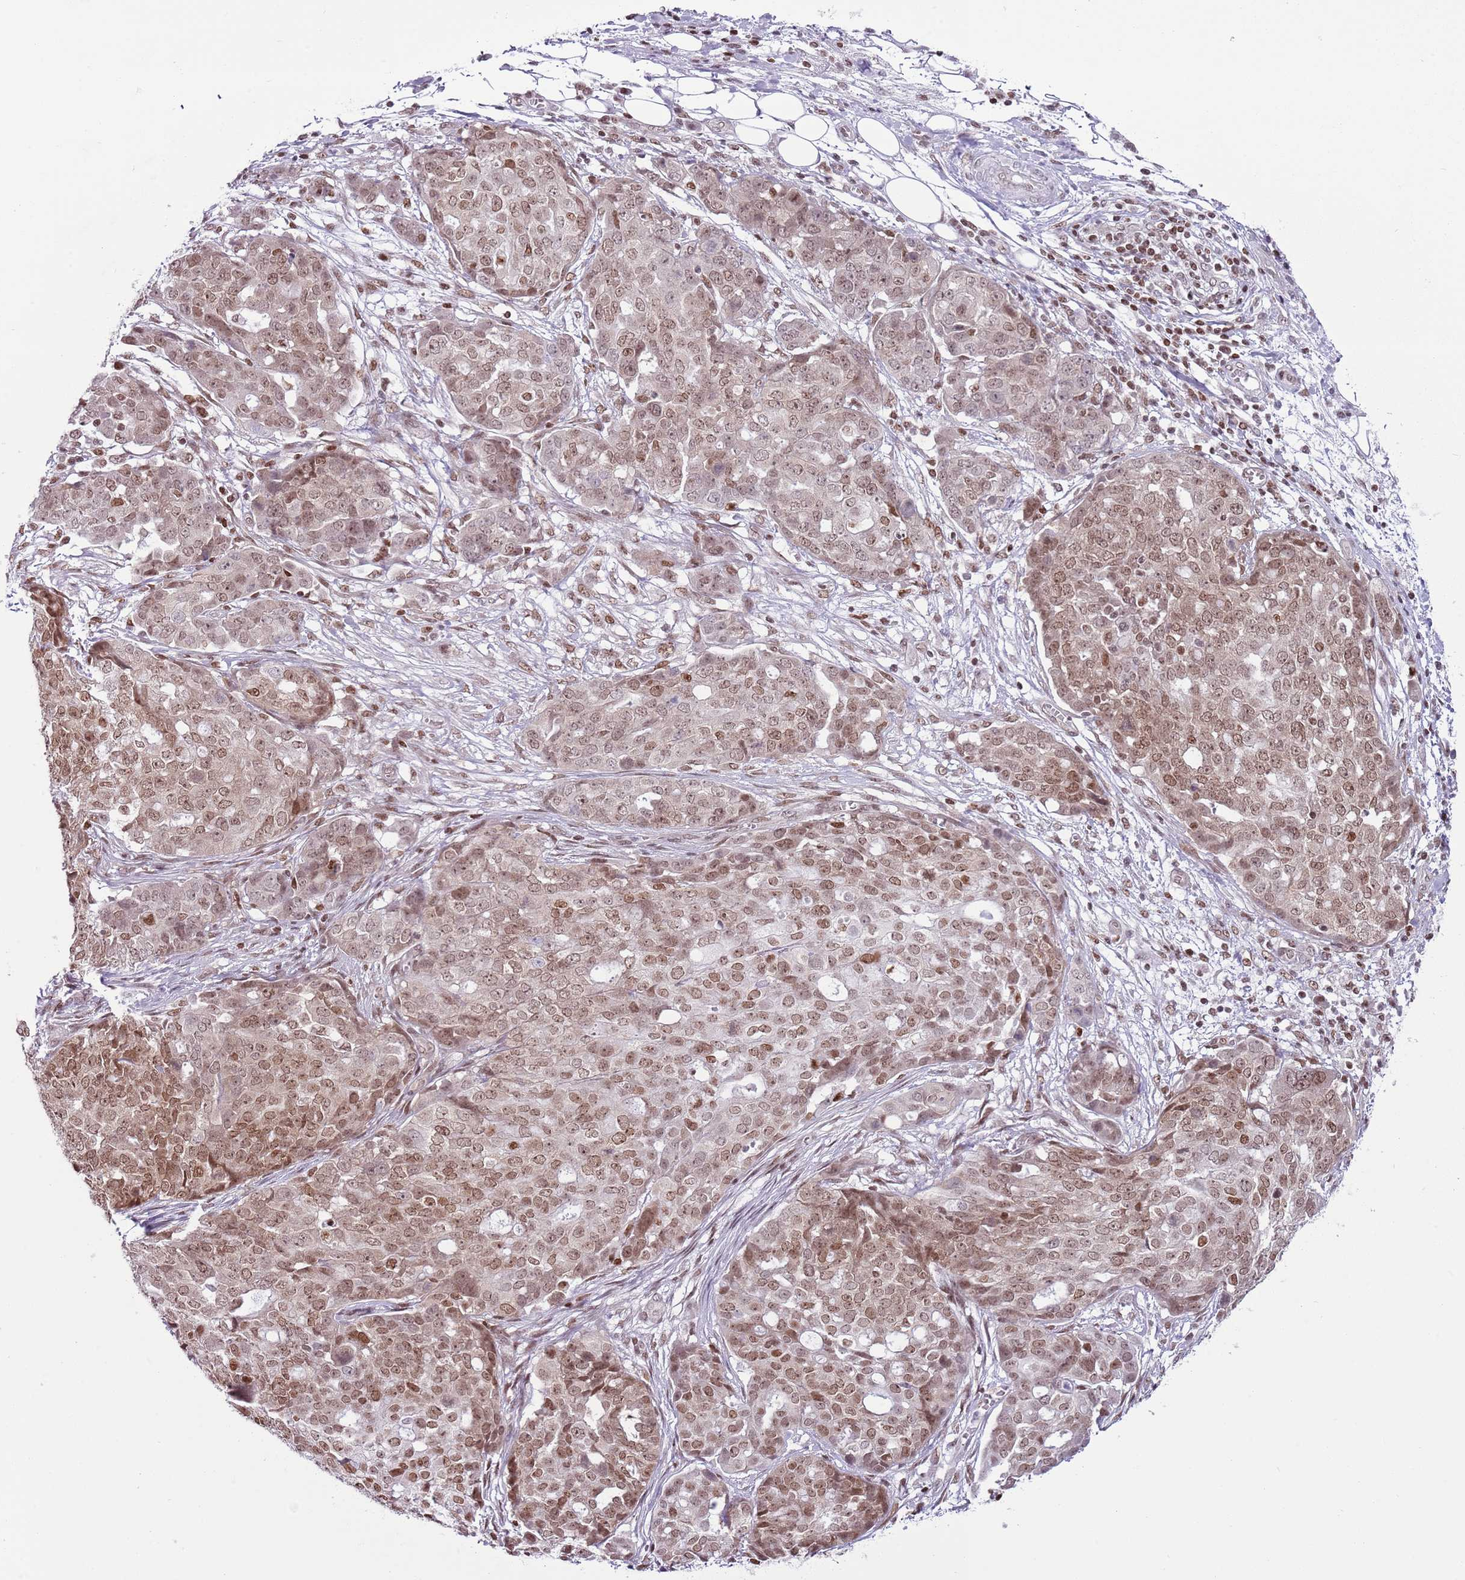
{"staining": {"intensity": "moderate", "quantity": ">75%", "location": "nuclear"}, "tissue": "ovarian cancer", "cell_type": "Tumor cells", "image_type": "cancer", "snomed": [{"axis": "morphology", "description": "Cystadenocarcinoma, serous, NOS"}, {"axis": "topography", "description": "Soft tissue"}, {"axis": "topography", "description": "Ovary"}], "caption": "Immunohistochemical staining of human ovarian cancer reveals medium levels of moderate nuclear protein expression in approximately >75% of tumor cells. The staining is performed using DAB brown chromogen to label protein expression. The nuclei are counter-stained blue using hematoxylin.", "gene": "SELENOH", "patient": {"sex": "female", "age": 57}}